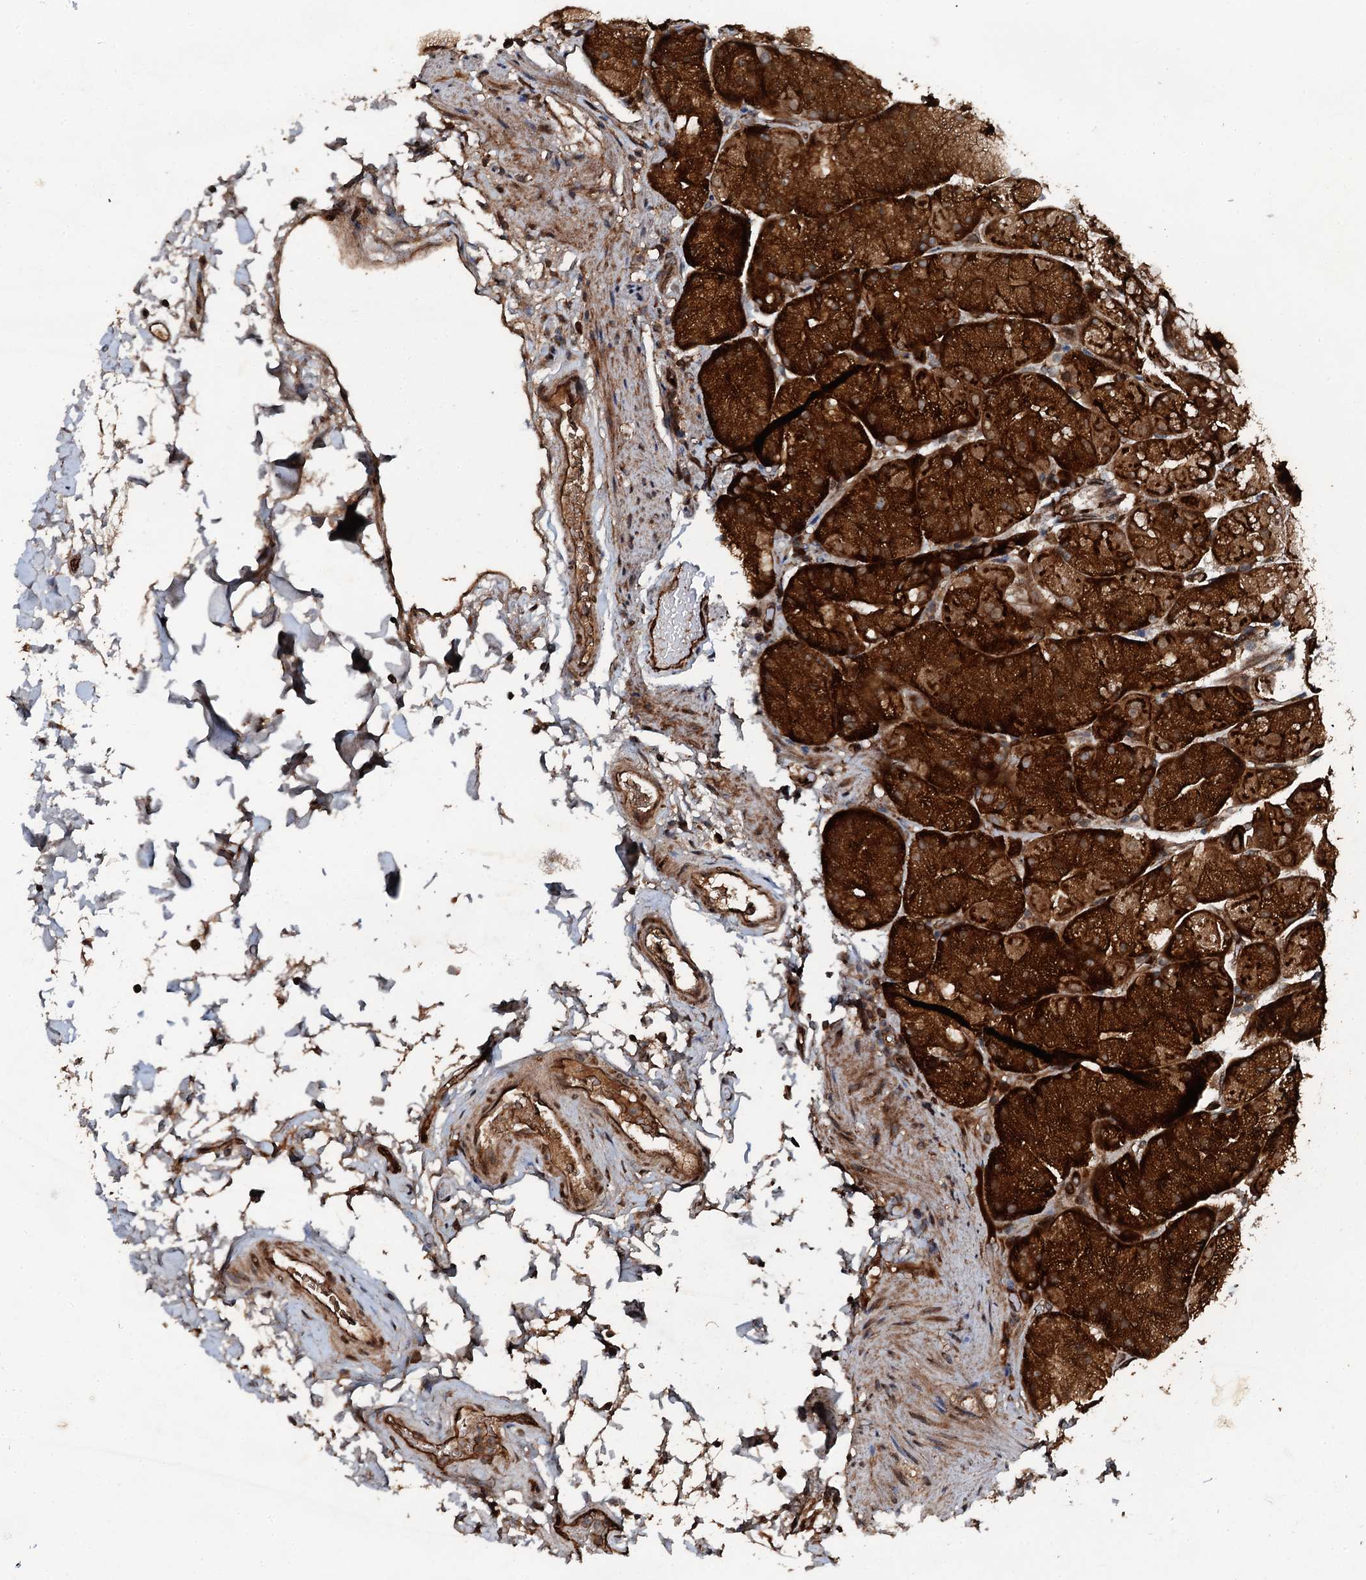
{"staining": {"intensity": "strong", "quantity": ">75%", "location": "cytoplasmic/membranous"}, "tissue": "stomach", "cell_type": "Glandular cells", "image_type": "normal", "snomed": [{"axis": "morphology", "description": "Normal tissue, NOS"}, {"axis": "topography", "description": "Stomach, upper"}, {"axis": "topography", "description": "Stomach, lower"}], "caption": "A high amount of strong cytoplasmic/membranous staining is identified in approximately >75% of glandular cells in unremarkable stomach.", "gene": "FLYWCH1", "patient": {"sex": "male", "age": 67}}